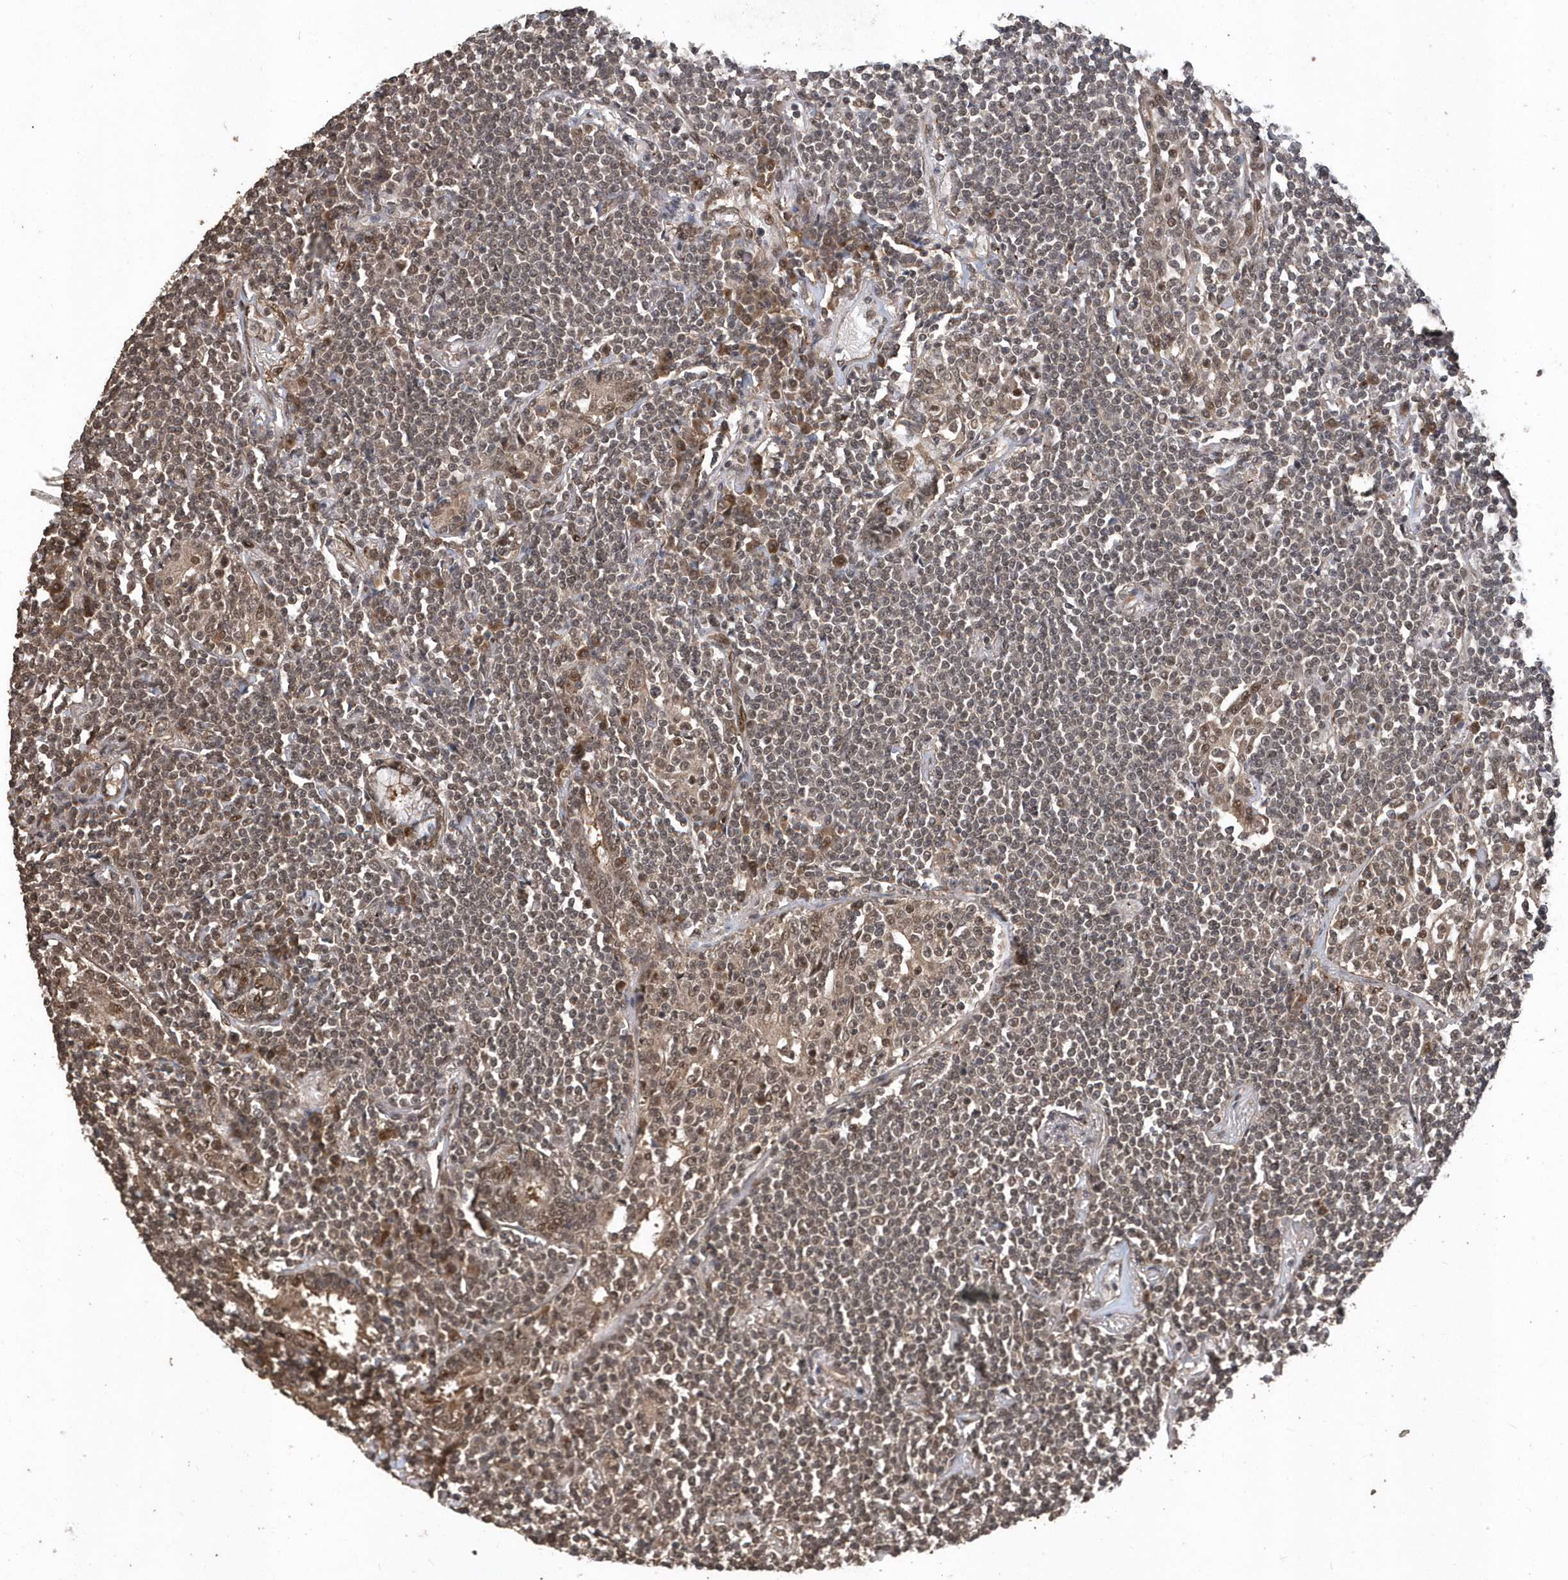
{"staining": {"intensity": "moderate", "quantity": "25%-75%", "location": "nuclear"}, "tissue": "lymphoma", "cell_type": "Tumor cells", "image_type": "cancer", "snomed": [{"axis": "morphology", "description": "Malignant lymphoma, non-Hodgkin's type, Low grade"}, {"axis": "topography", "description": "Lung"}], "caption": "The photomicrograph displays staining of low-grade malignant lymphoma, non-Hodgkin's type, revealing moderate nuclear protein expression (brown color) within tumor cells.", "gene": "INTS12", "patient": {"sex": "female", "age": 71}}